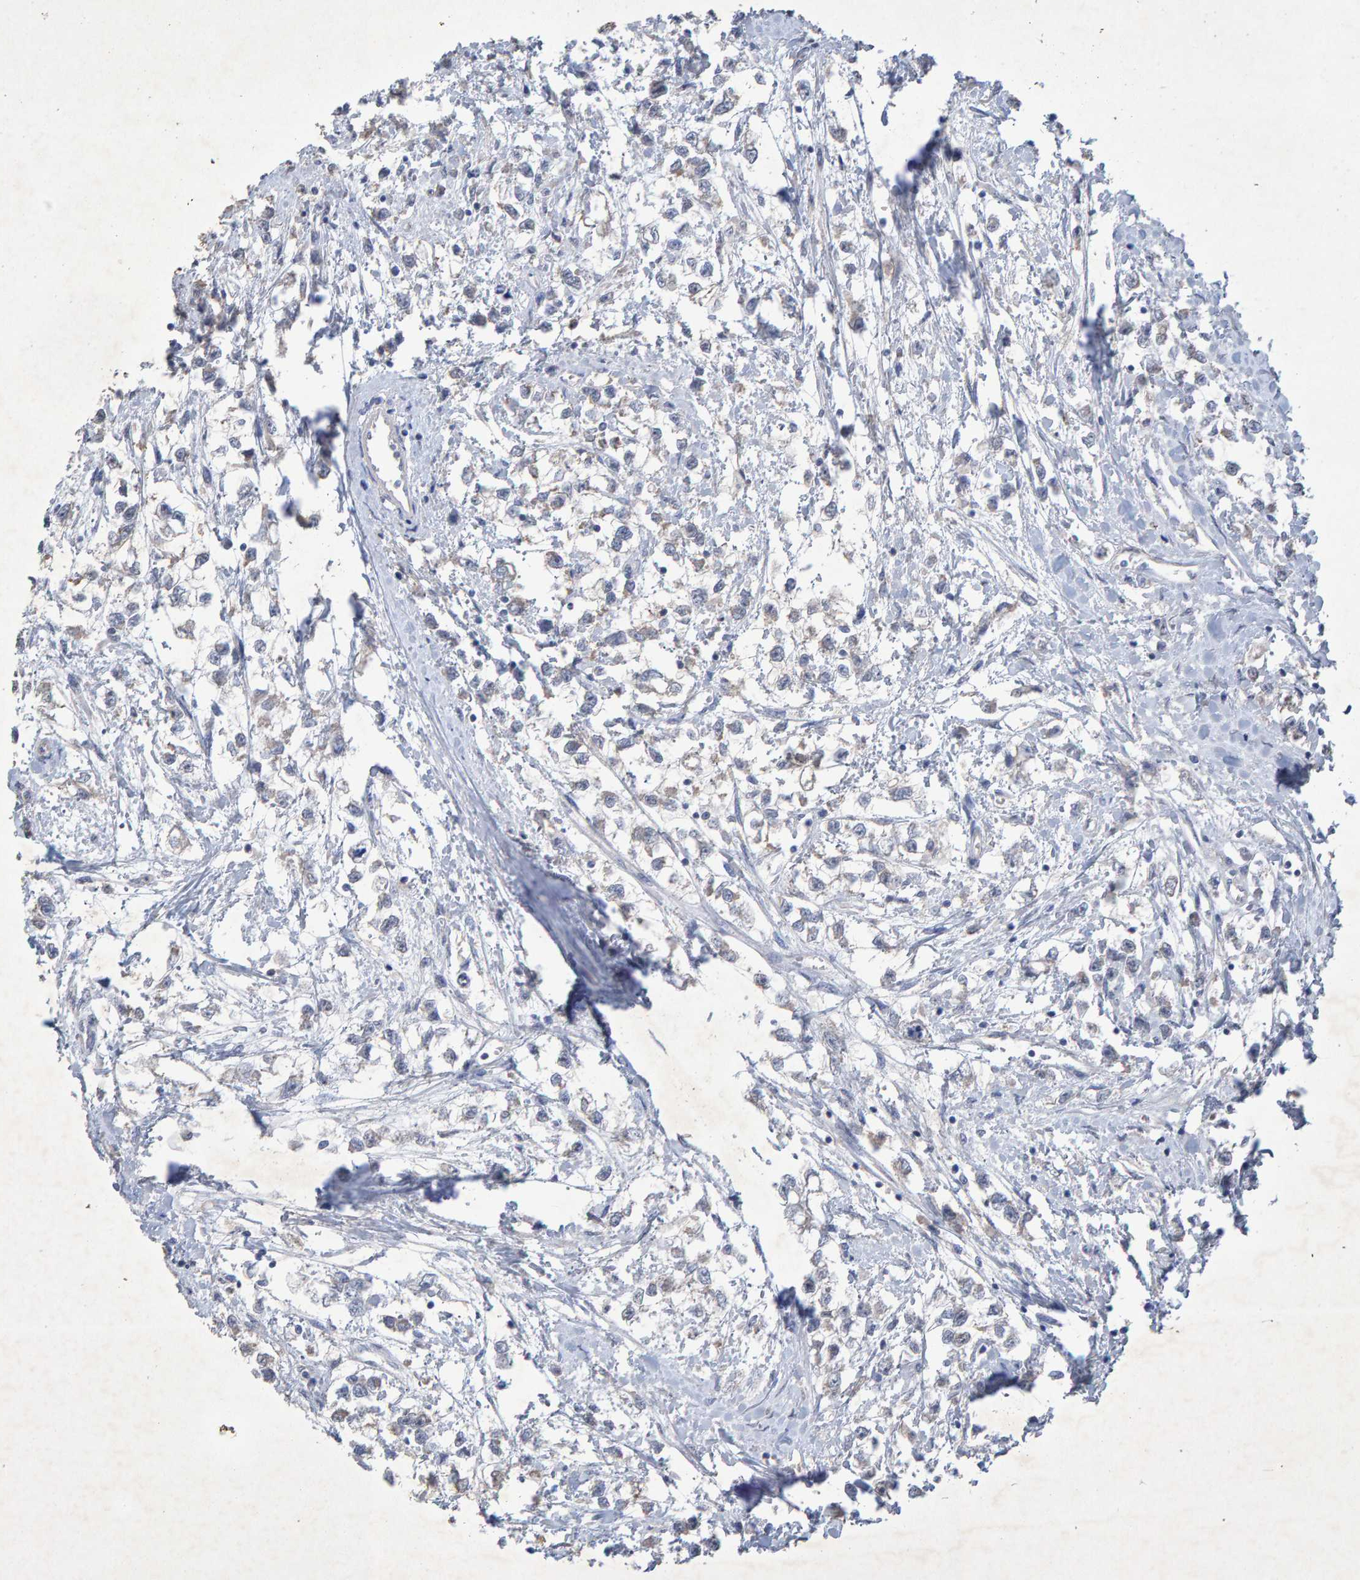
{"staining": {"intensity": "negative", "quantity": "none", "location": "none"}, "tissue": "testis cancer", "cell_type": "Tumor cells", "image_type": "cancer", "snomed": [{"axis": "morphology", "description": "Seminoma, NOS"}, {"axis": "morphology", "description": "Carcinoma, Embryonal, NOS"}, {"axis": "topography", "description": "Testis"}], "caption": "This is an IHC photomicrograph of testis cancer. There is no expression in tumor cells.", "gene": "CTH", "patient": {"sex": "male", "age": 51}}